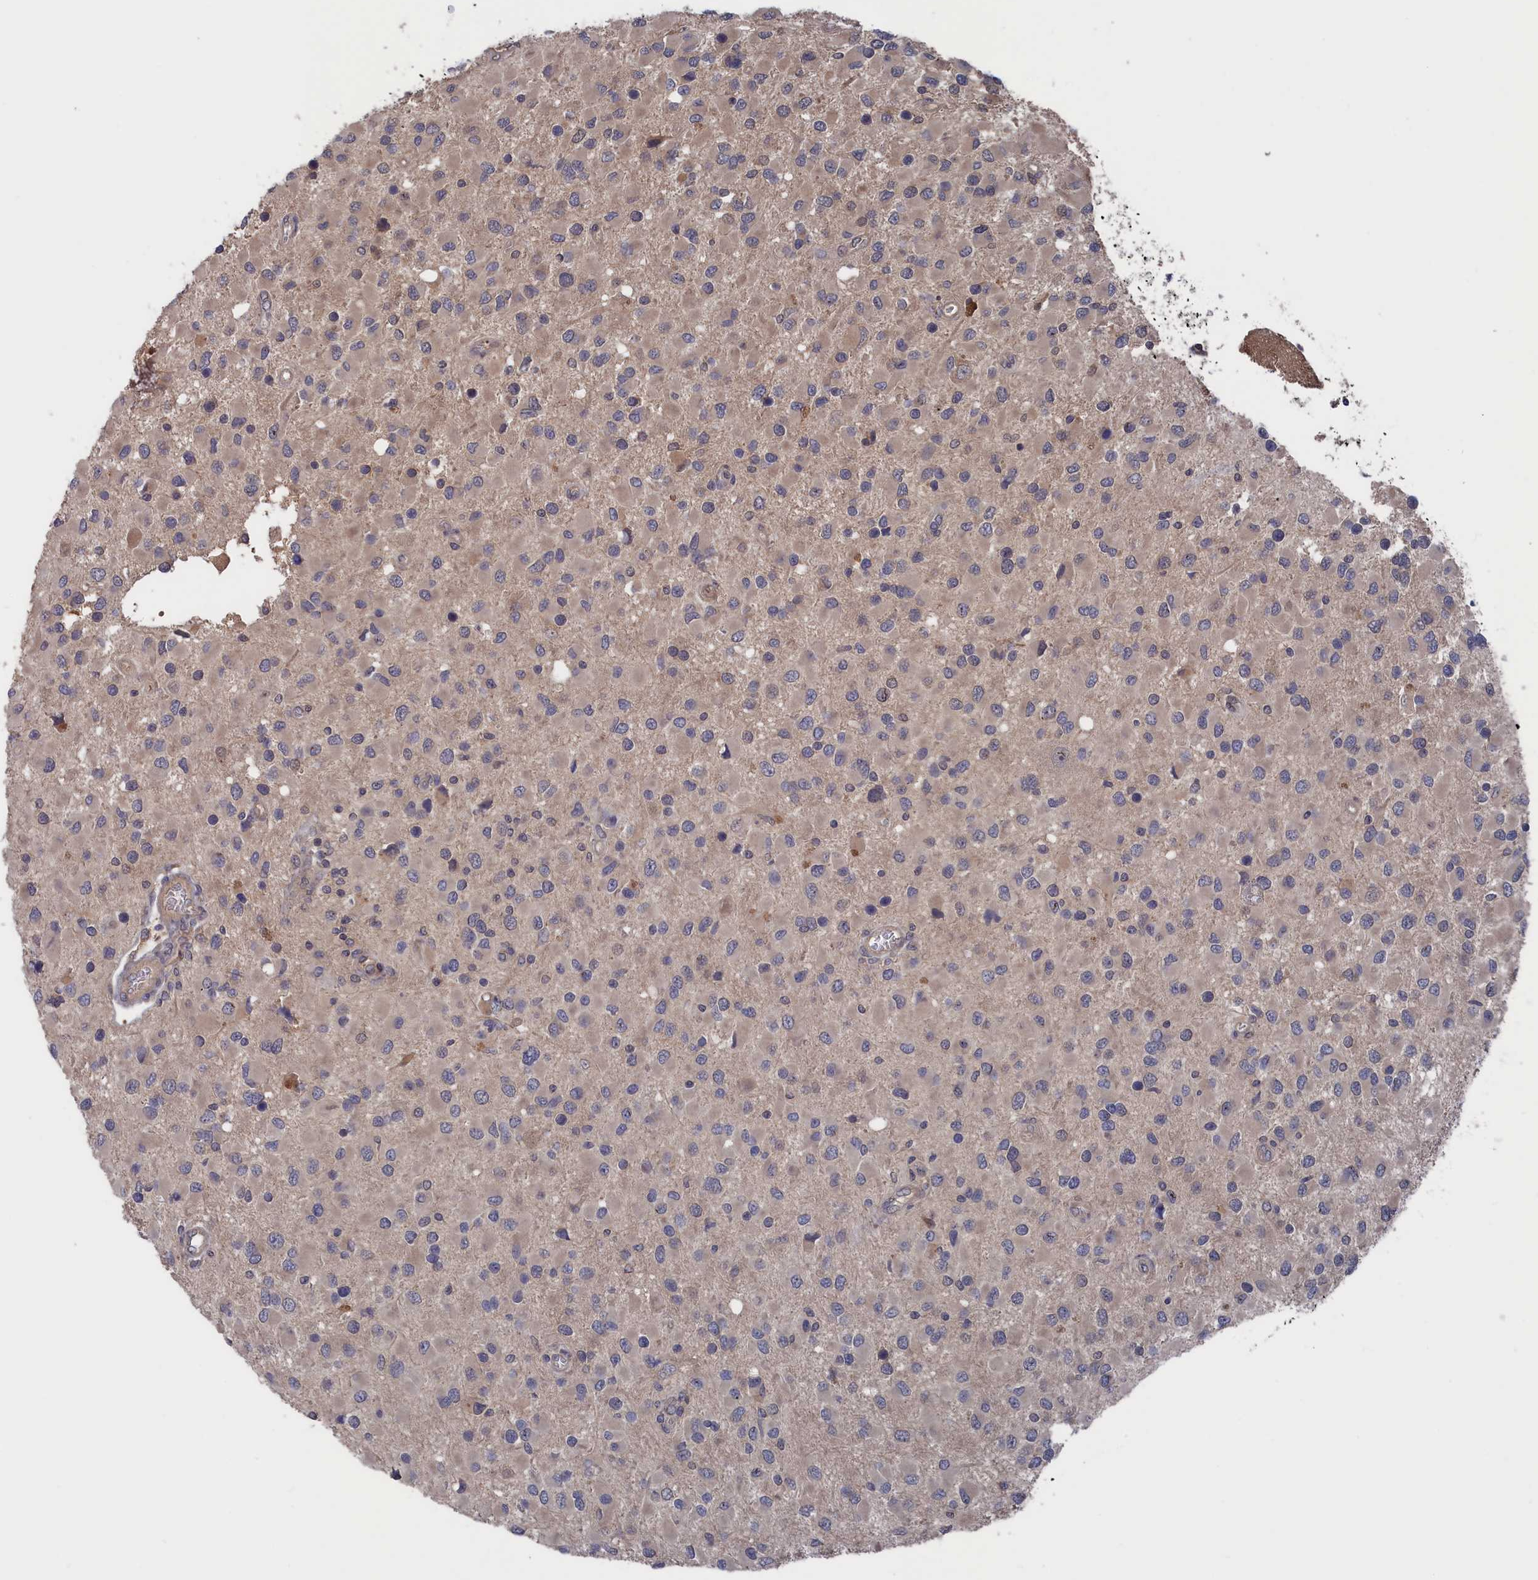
{"staining": {"intensity": "negative", "quantity": "none", "location": "none"}, "tissue": "glioma", "cell_type": "Tumor cells", "image_type": "cancer", "snomed": [{"axis": "morphology", "description": "Glioma, malignant, High grade"}, {"axis": "topography", "description": "Brain"}], "caption": "DAB immunohistochemical staining of human glioma shows no significant staining in tumor cells. (DAB immunohistochemistry (IHC) visualized using brightfield microscopy, high magnification).", "gene": "NUTF2", "patient": {"sex": "male", "age": 53}}